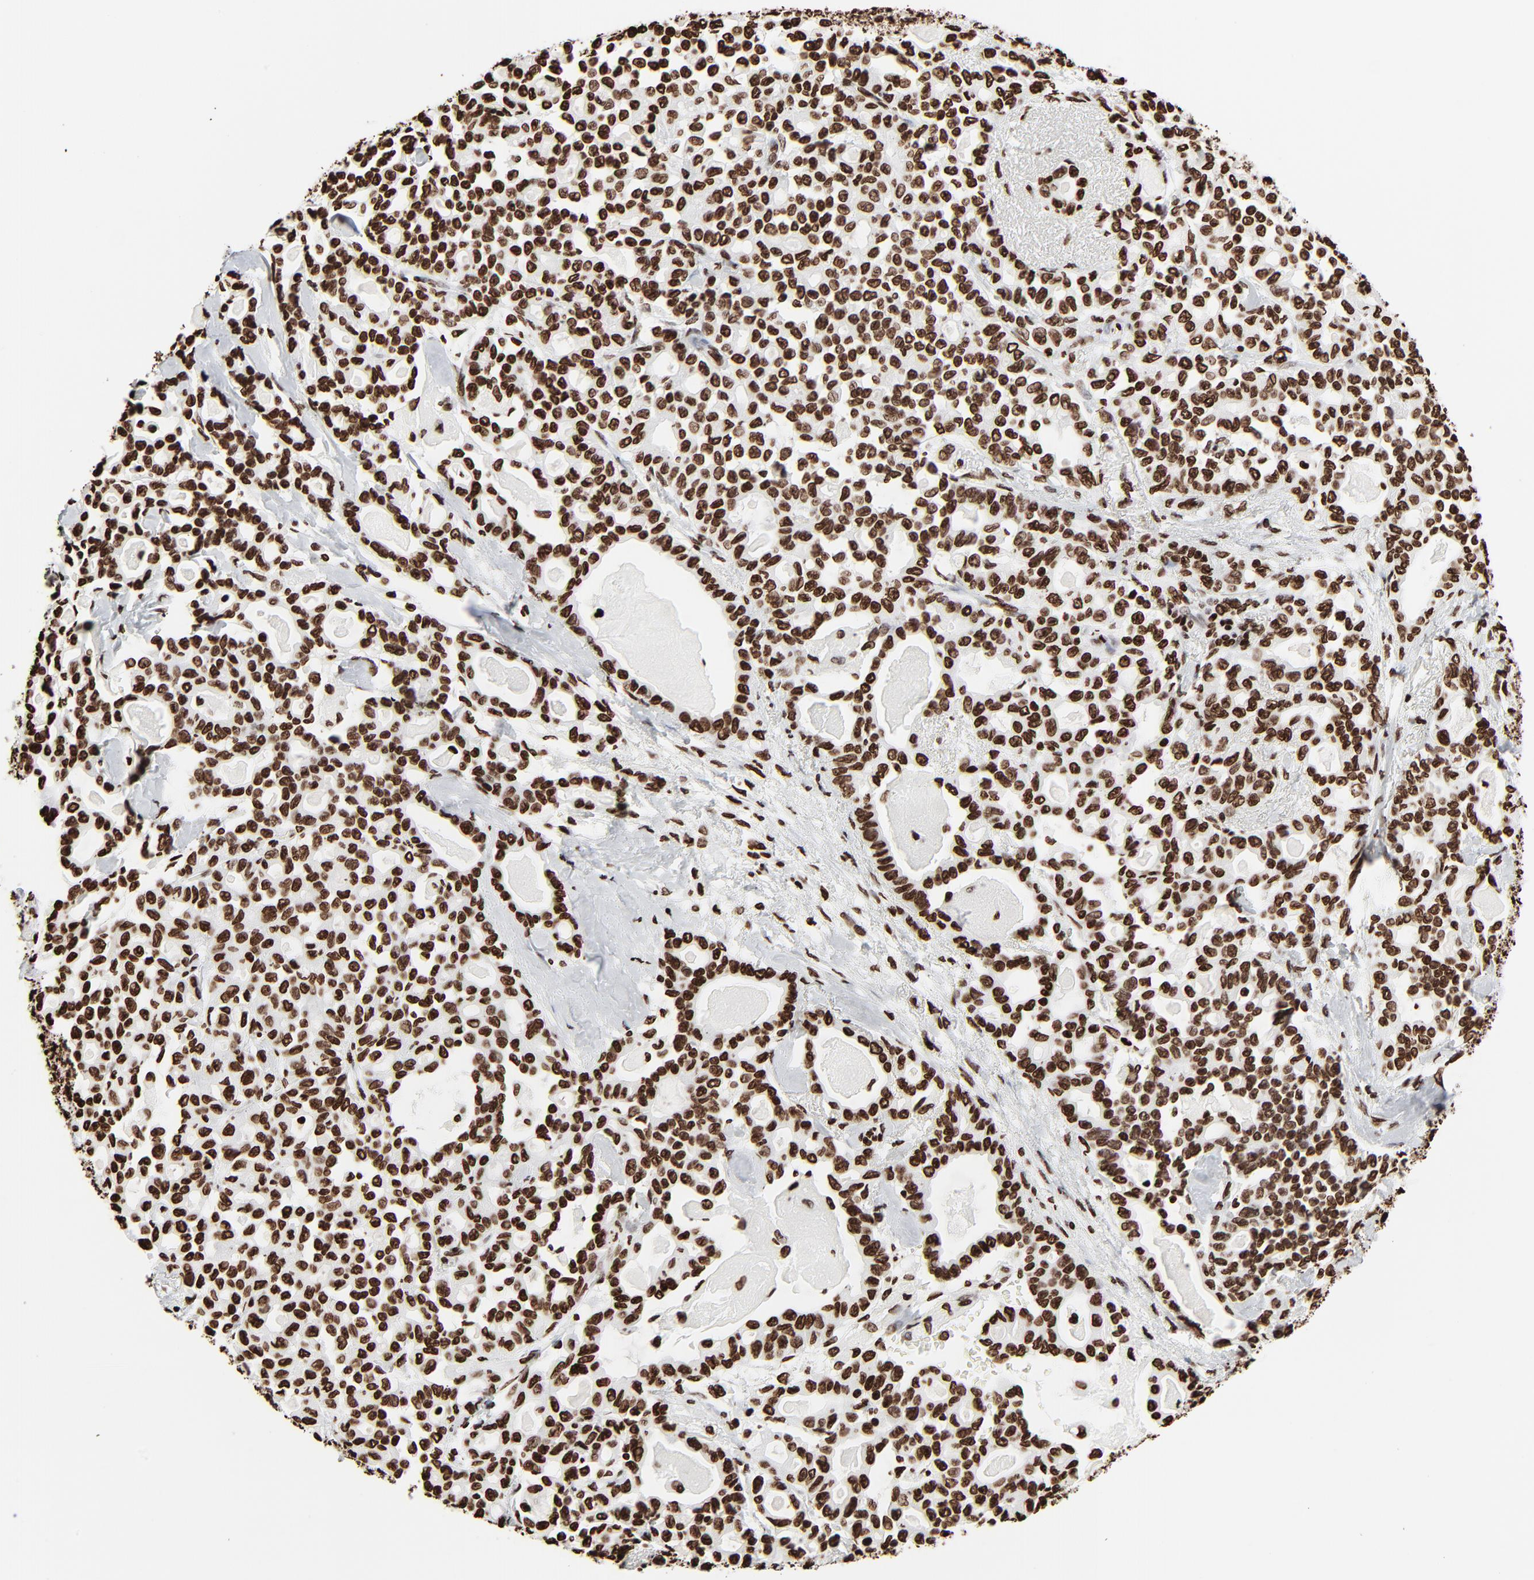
{"staining": {"intensity": "strong", "quantity": ">75%", "location": "nuclear"}, "tissue": "pancreatic cancer", "cell_type": "Tumor cells", "image_type": "cancer", "snomed": [{"axis": "morphology", "description": "Adenocarcinoma, NOS"}, {"axis": "topography", "description": "Pancreas"}], "caption": "Immunohistochemical staining of human pancreatic cancer (adenocarcinoma) exhibits high levels of strong nuclear protein positivity in about >75% of tumor cells.", "gene": "H3-4", "patient": {"sex": "male", "age": 63}}